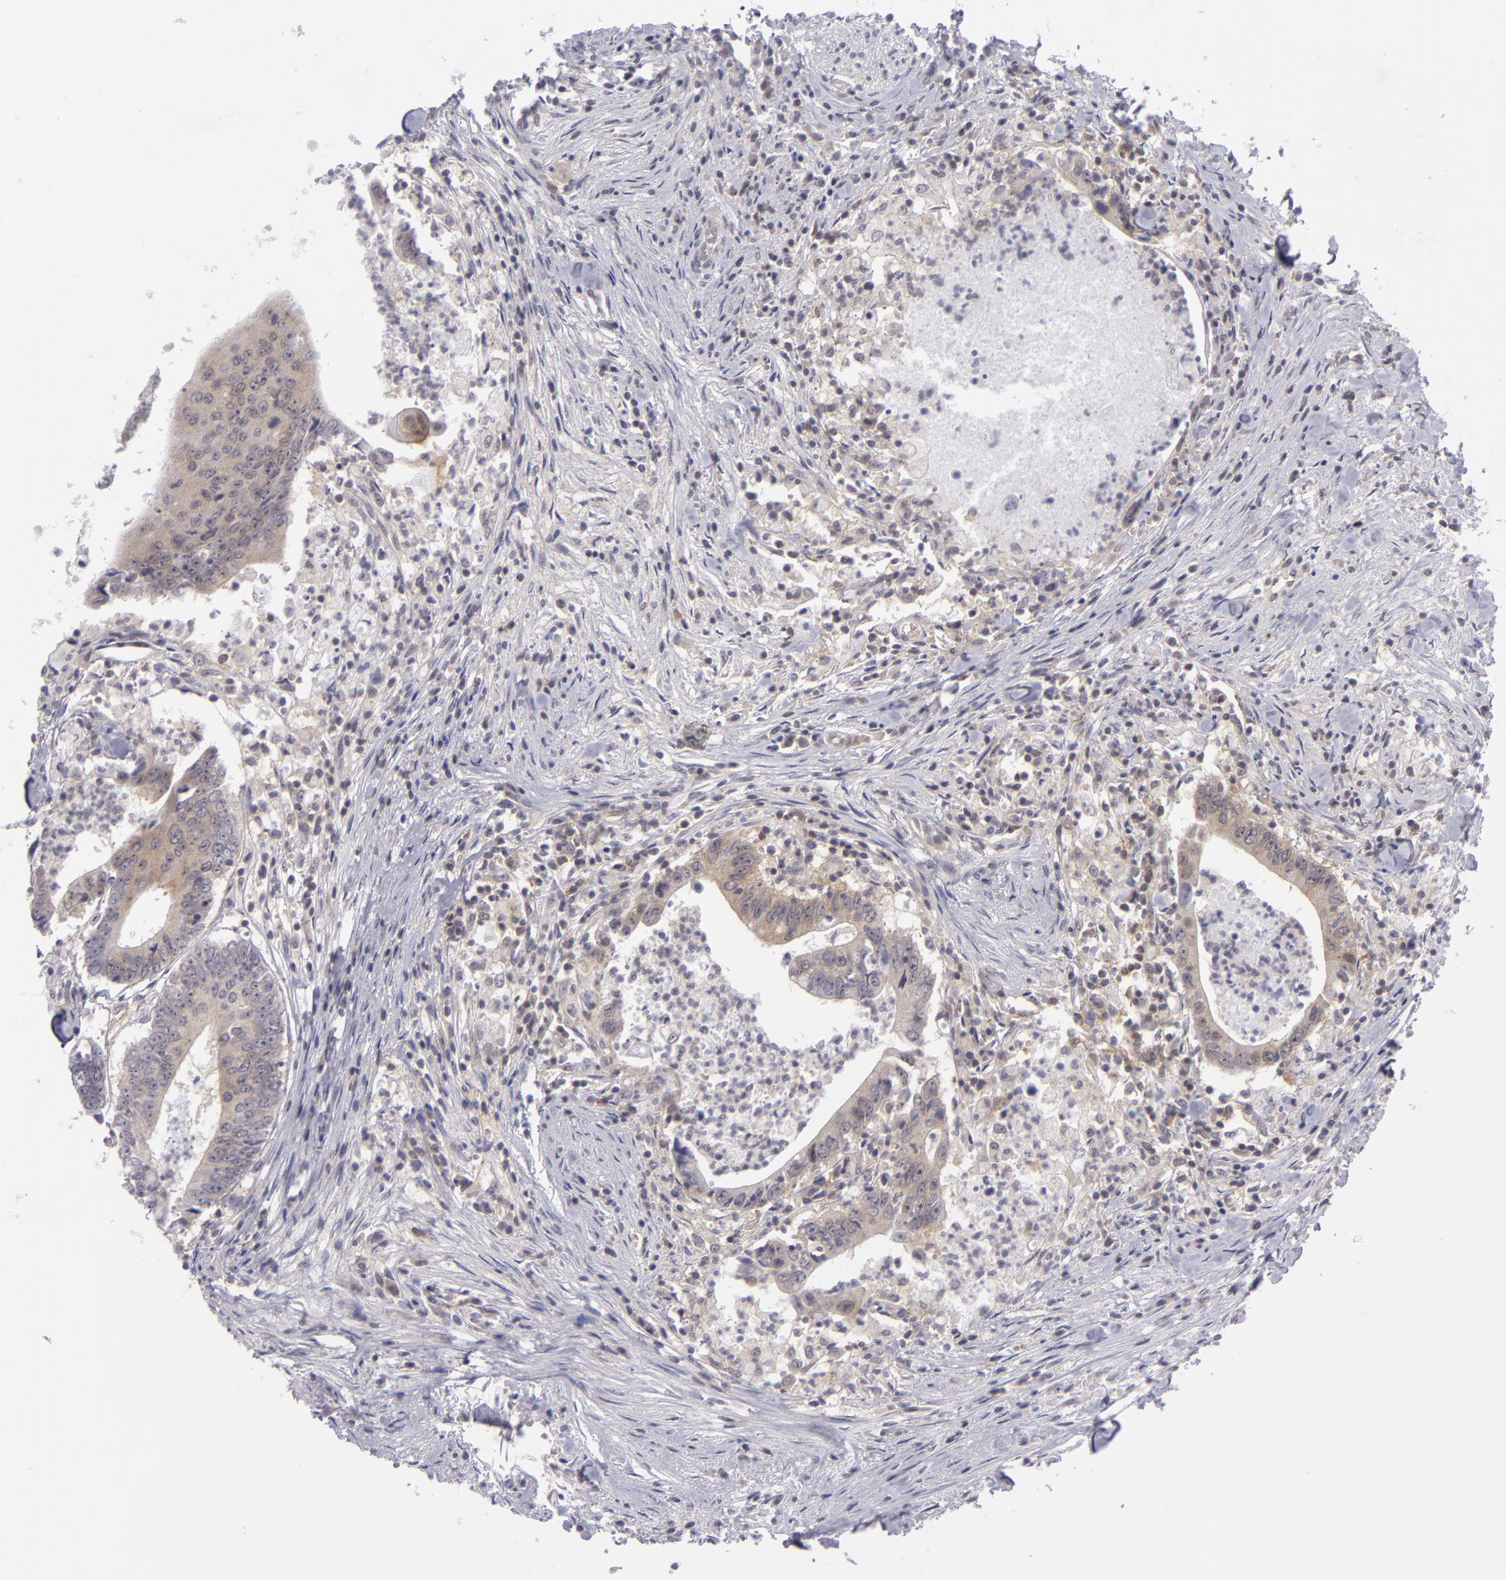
{"staining": {"intensity": "moderate", "quantity": ">75%", "location": "cytoplasmic/membranous"}, "tissue": "colorectal cancer", "cell_type": "Tumor cells", "image_type": "cancer", "snomed": [{"axis": "morphology", "description": "Adenocarcinoma, NOS"}, {"axis": "topography", "description": "Colon"}], "caption": "Immunohistochemistry (IHC) staining of colorectal cancer, which displays medium levels of moderate cytoplasmic/membranous positivity in approximately >75% of tumor cells indicating moderate cytoplasmic/membranous protein positivity. The staining was performed using DAB (brown) for protein detection and nuclei were counterstained in hematoxylin (blue).", "gene": "BCL10", "patient": {"sex": "male", "age": 55}}